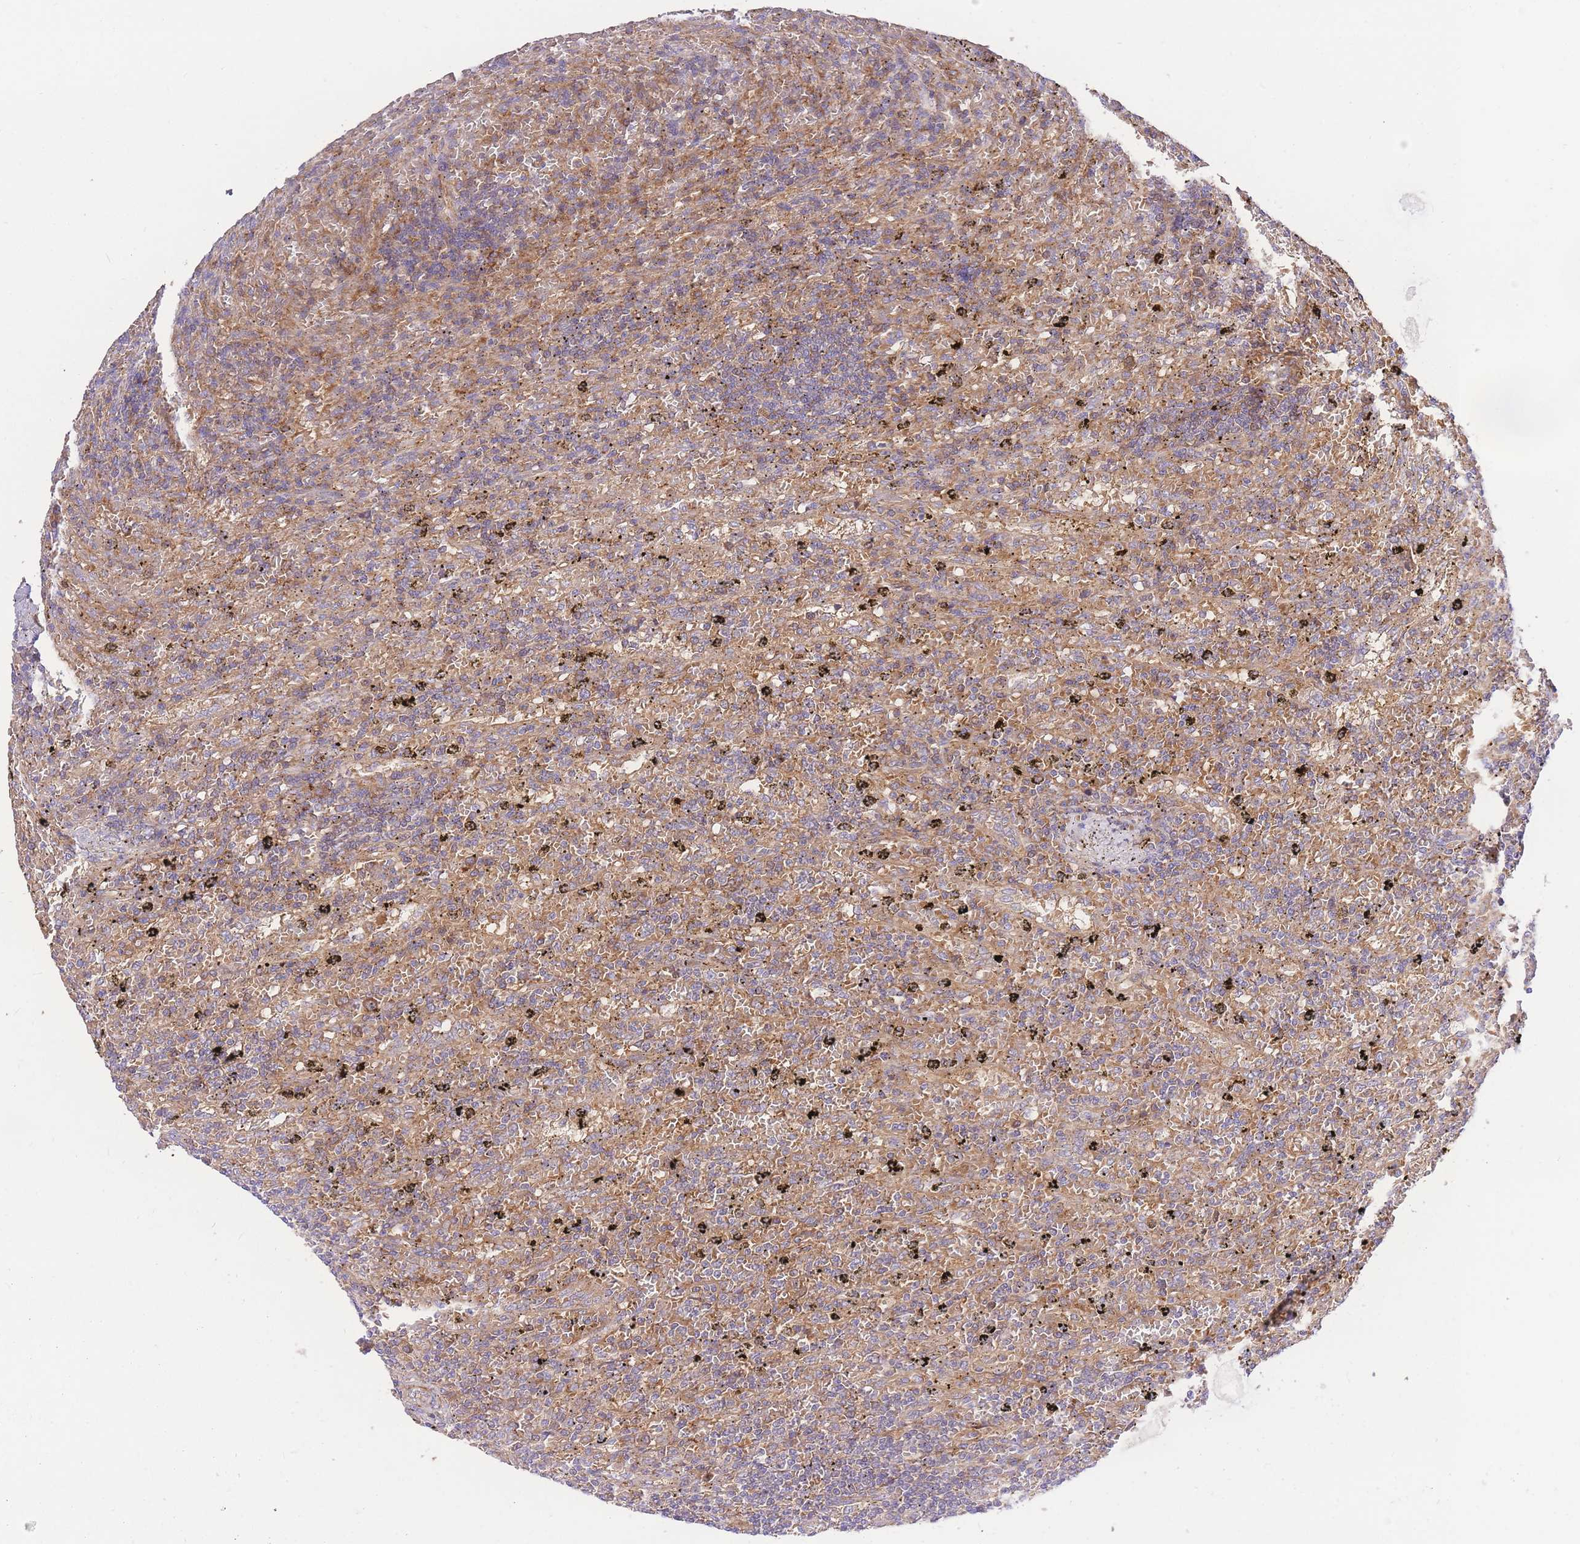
{"staining": {"intensity": "weak", "quantity": "25%-75%", "location": "cytoplasmic/membranous"}, "tissue": "lymphoma", "cell_type": "Tumor cells", "image_type": "cancer", "snomed": [{"axis": "morphology", "description": "Malignant lymphoma, non-Hodgkin's type, Low grade"}, {"axis": "topography", "description": "Spleen"}], "caption": "Immunohistochemical staining of human lymphoma demonstrates low levels of weak cytoplasmic/membranous protein expression in approximately 25%-75% of tumor cells.", "gene": "INSYN2B", "patient": {"sex": "male", "age": 76}}